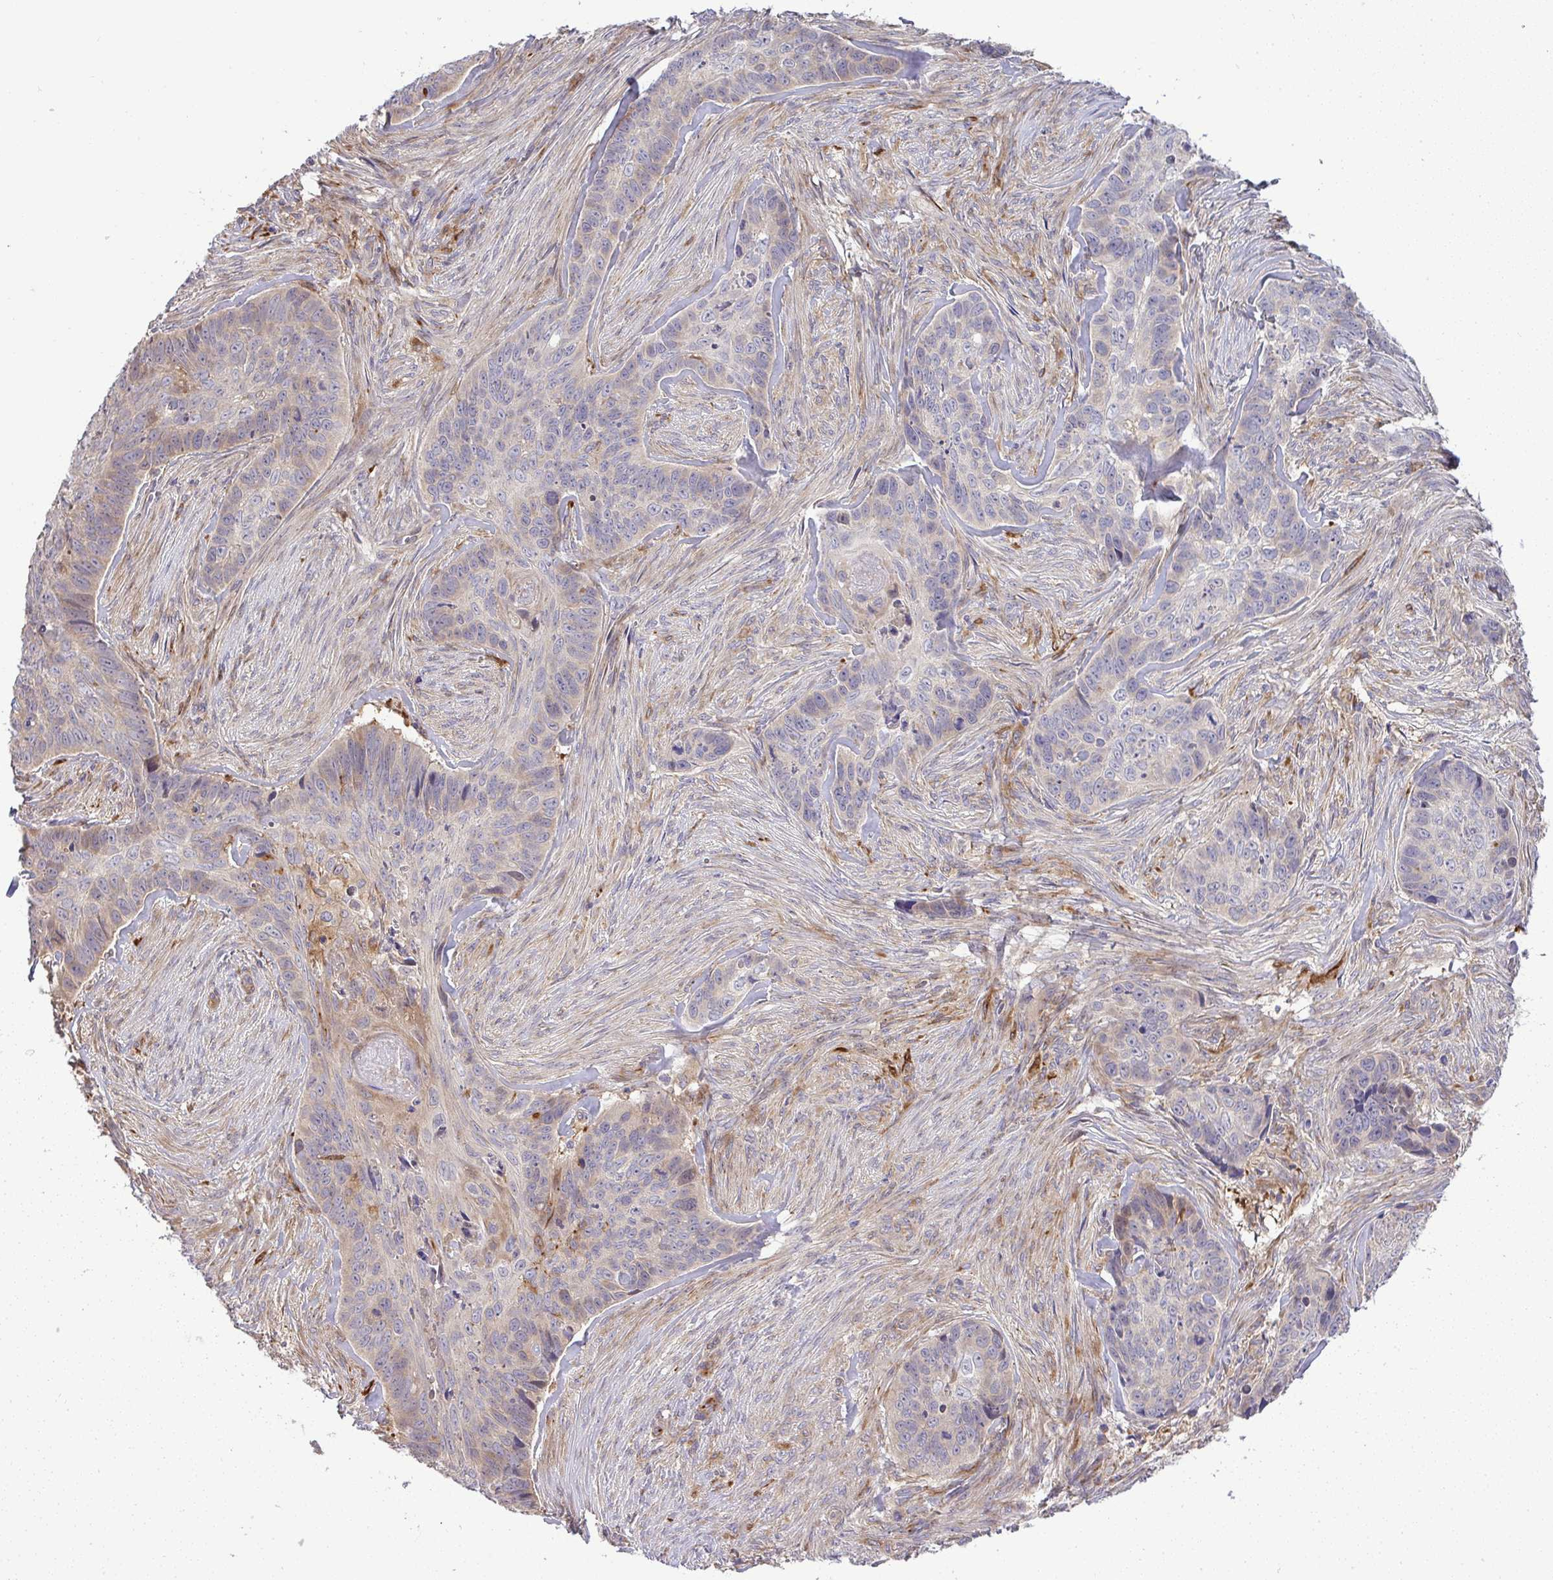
{"staining": {"intensity": "negative", "quantity": "none", "location": "none"}, "tissue": "skin cancer", "cell_type": "Tumor cells", "image_type": "cancer", "snomed": [{"axis": "morphology", "description": "Basal cell carcinoma"}, {"axis": "topography", "description": "Skin"}], "caption": "An immunohistochemistry histopathology image of skin cancer (basal cell carcinoma) is shown. There is no staining in tumor cells of skin cancer (basal cell carcinoma).", "gene": "GRID2", "patient": {"sex": "female", "age": 82}}